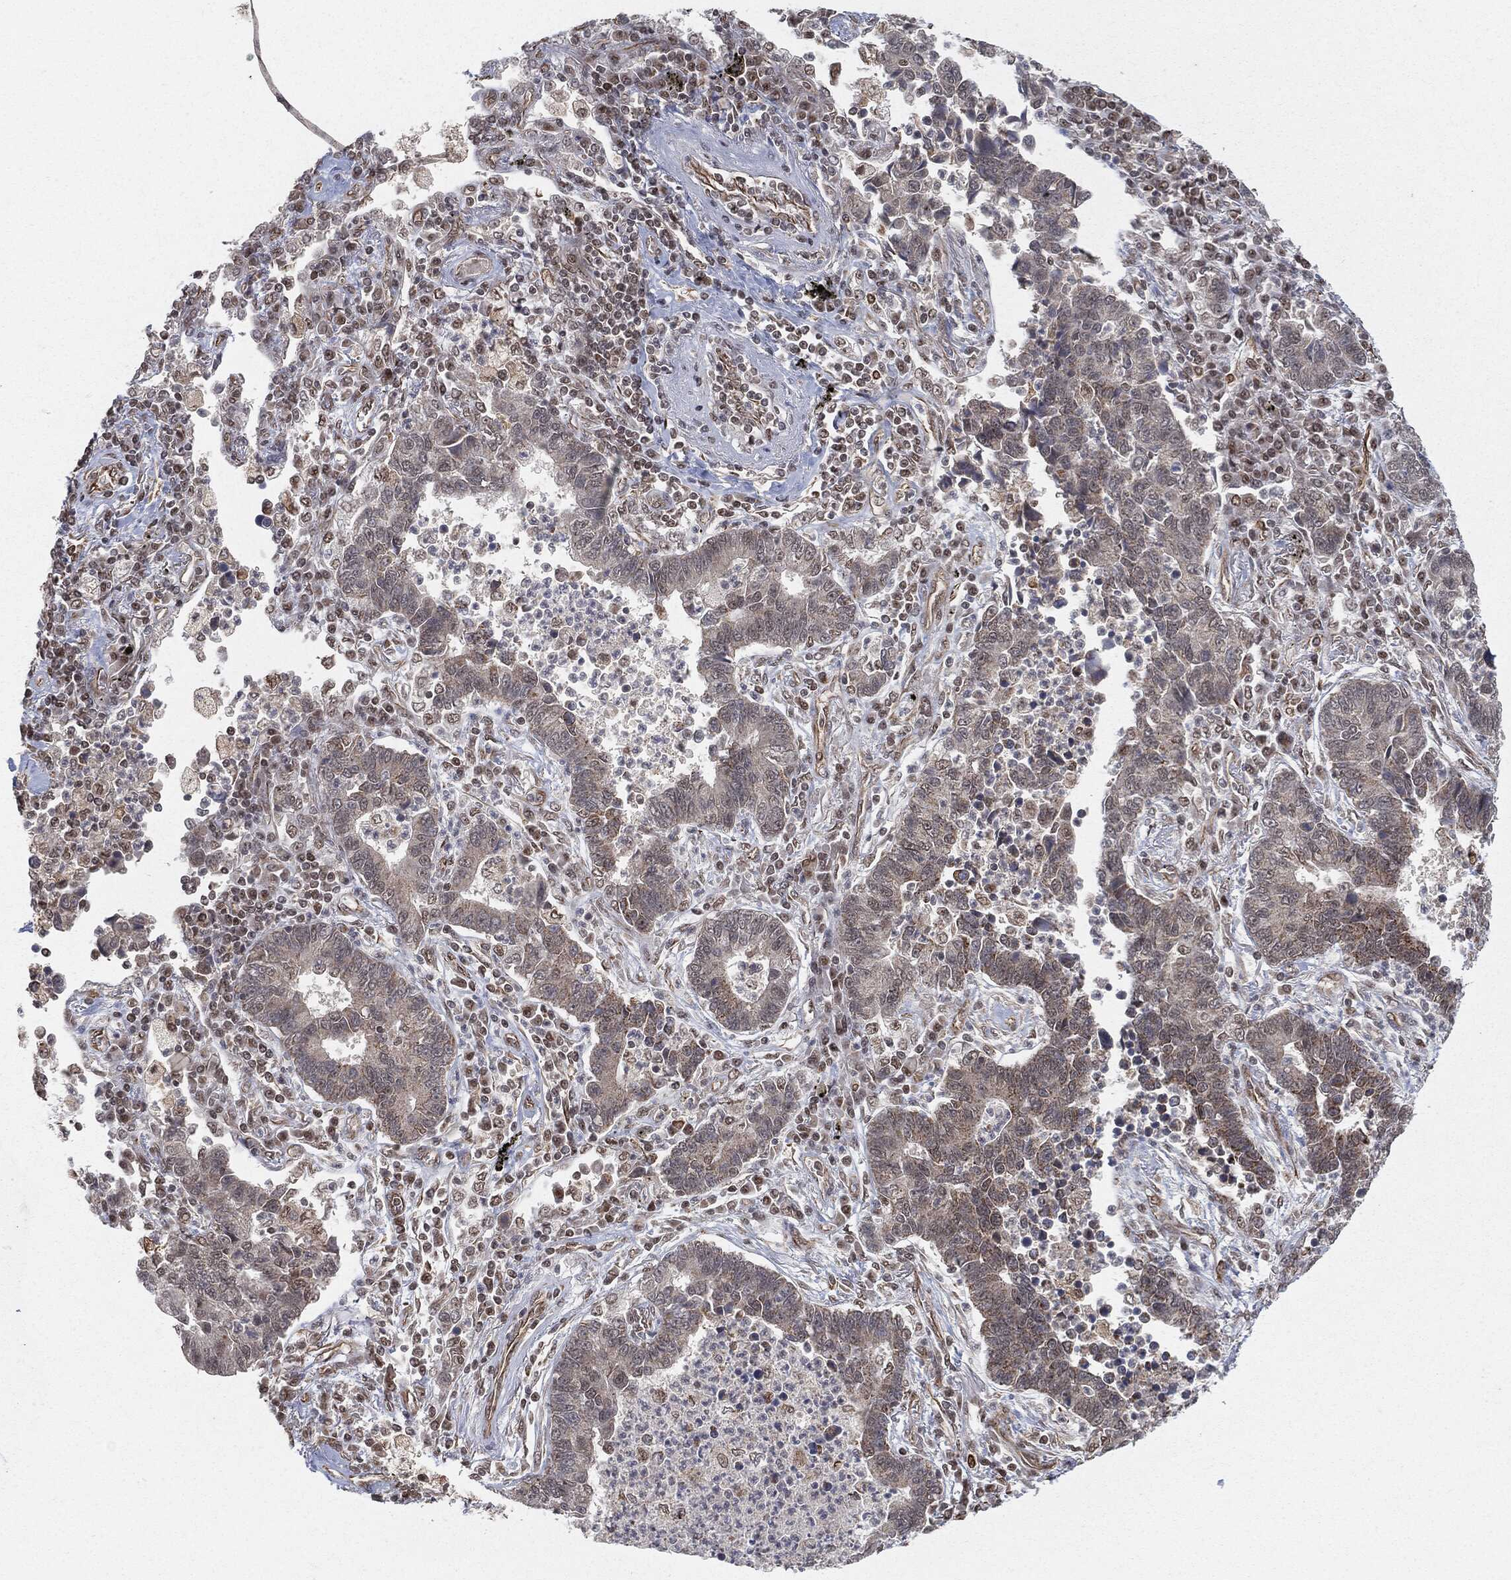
{"staining": {"intensity": "negative", "quantity": "none", "location": "none"}, "tissue": "lung cancer", "cell_type": "Tumor cells", "image_type": "cancer", "snomed": [{"axis": "morphology", "description": "Adenocarcinoma, NOS"}, {"axis": "topography", "description": "Lung"}], "caption": "A histopathology image of lung cancer (adenocarcinoma) stained for a protein exhibits no brown staining in tumor cells.", "gene": "TP53RK", "patient": {"sex": "female", "age": 57}}